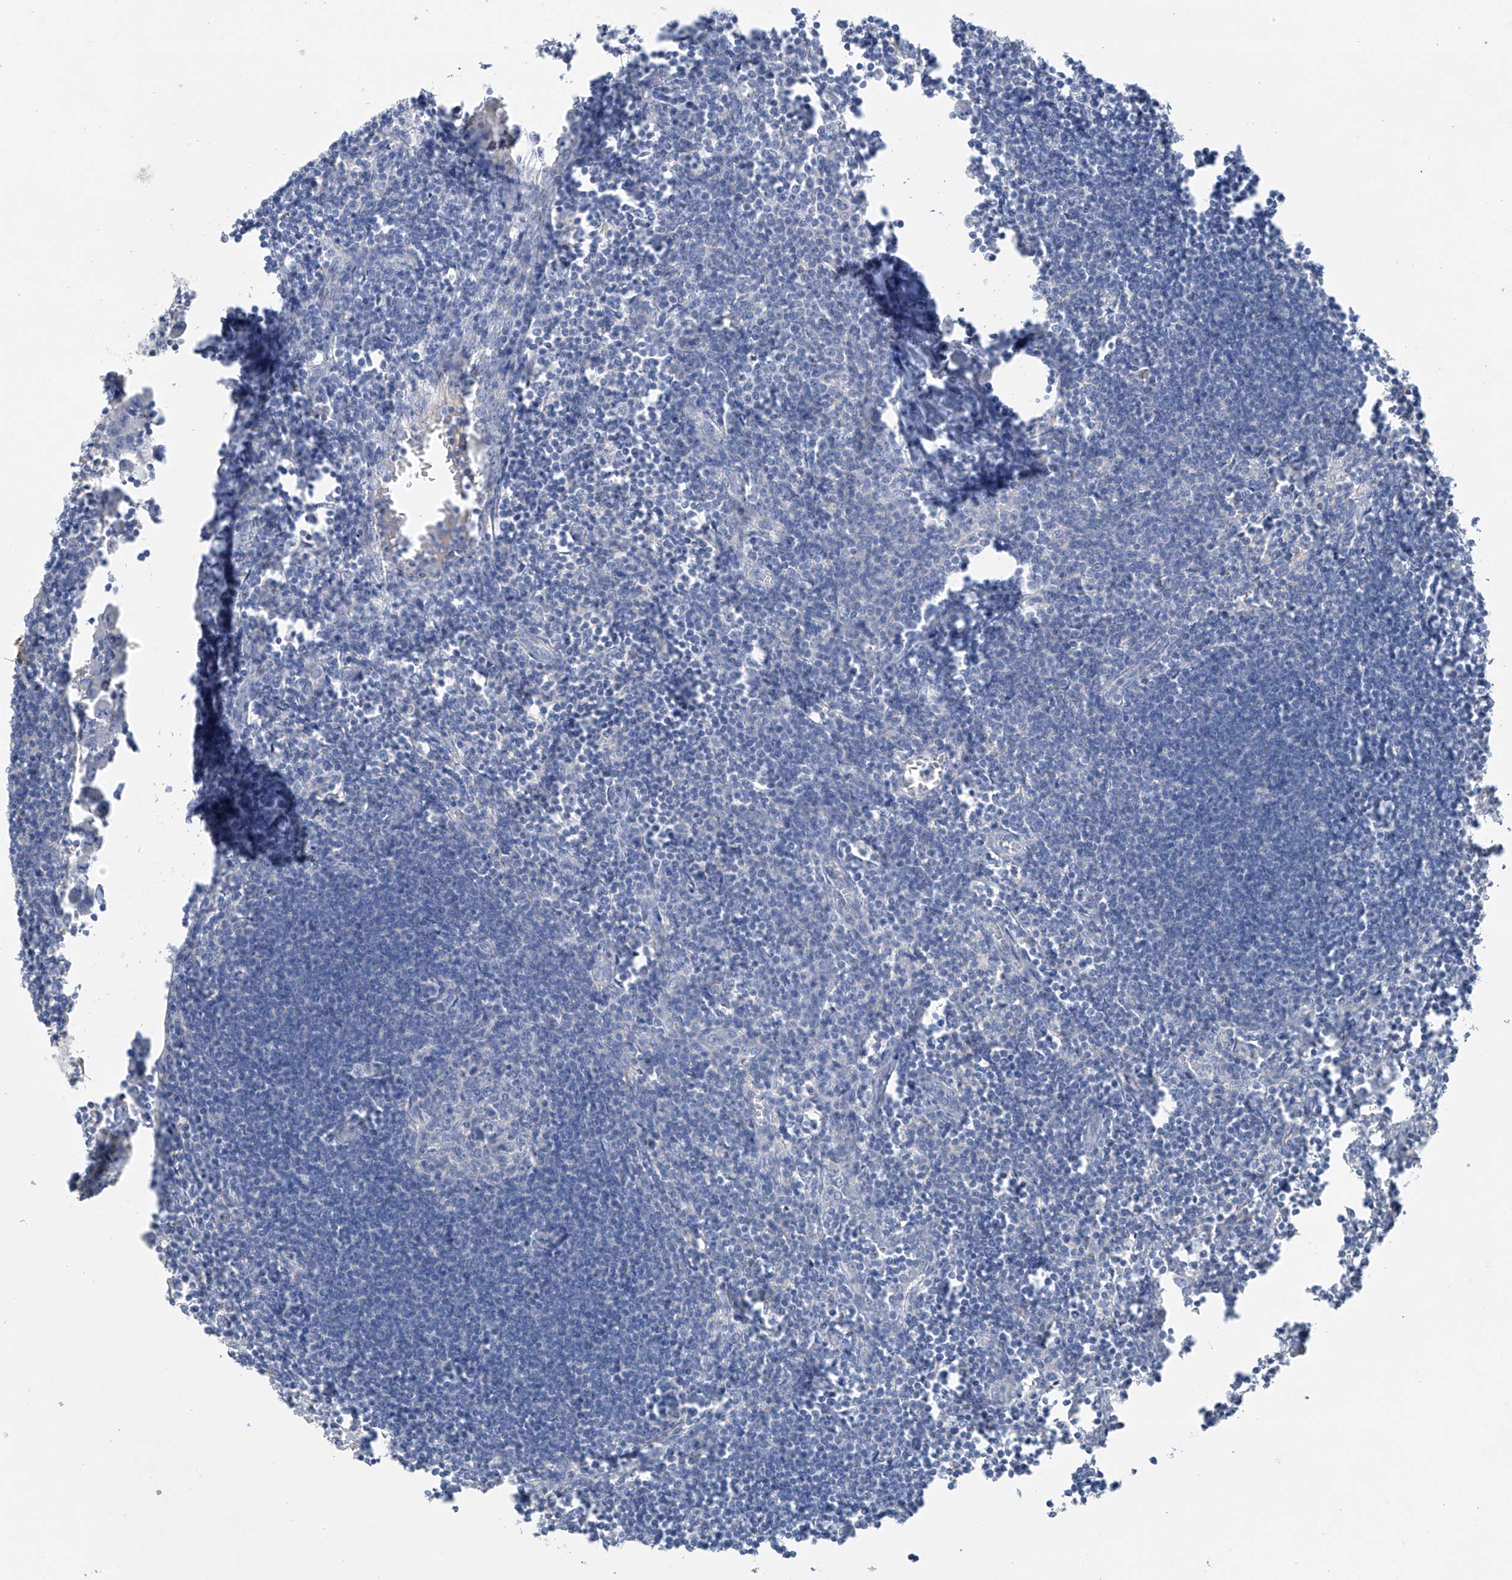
{"staining": {"intensity": "negative", "quantity": "none", "location": "none"}, "tissue": "lymph node", "cell_type": "Germinal center cells", "image_type": "normal", "snomed": [{"axis": "morphology", "description": "Normal tissue, NOS"}, {"axis": "morphology", "description": "Malignant melanoma, Metastatic site"}, {"axis": "topography", "description": "Lymph node"}], "caption": "Image shows no significant protein positivity in germinal center cells of unremarkable lymph node. The staining was performed using DAB to visualize the protein expression in brown, while the nuclei were stained in blue with hematoxylin (Magnification: 20x).", "gene": "PRSS12", "patient": {"sex": "male", "age": 41}}